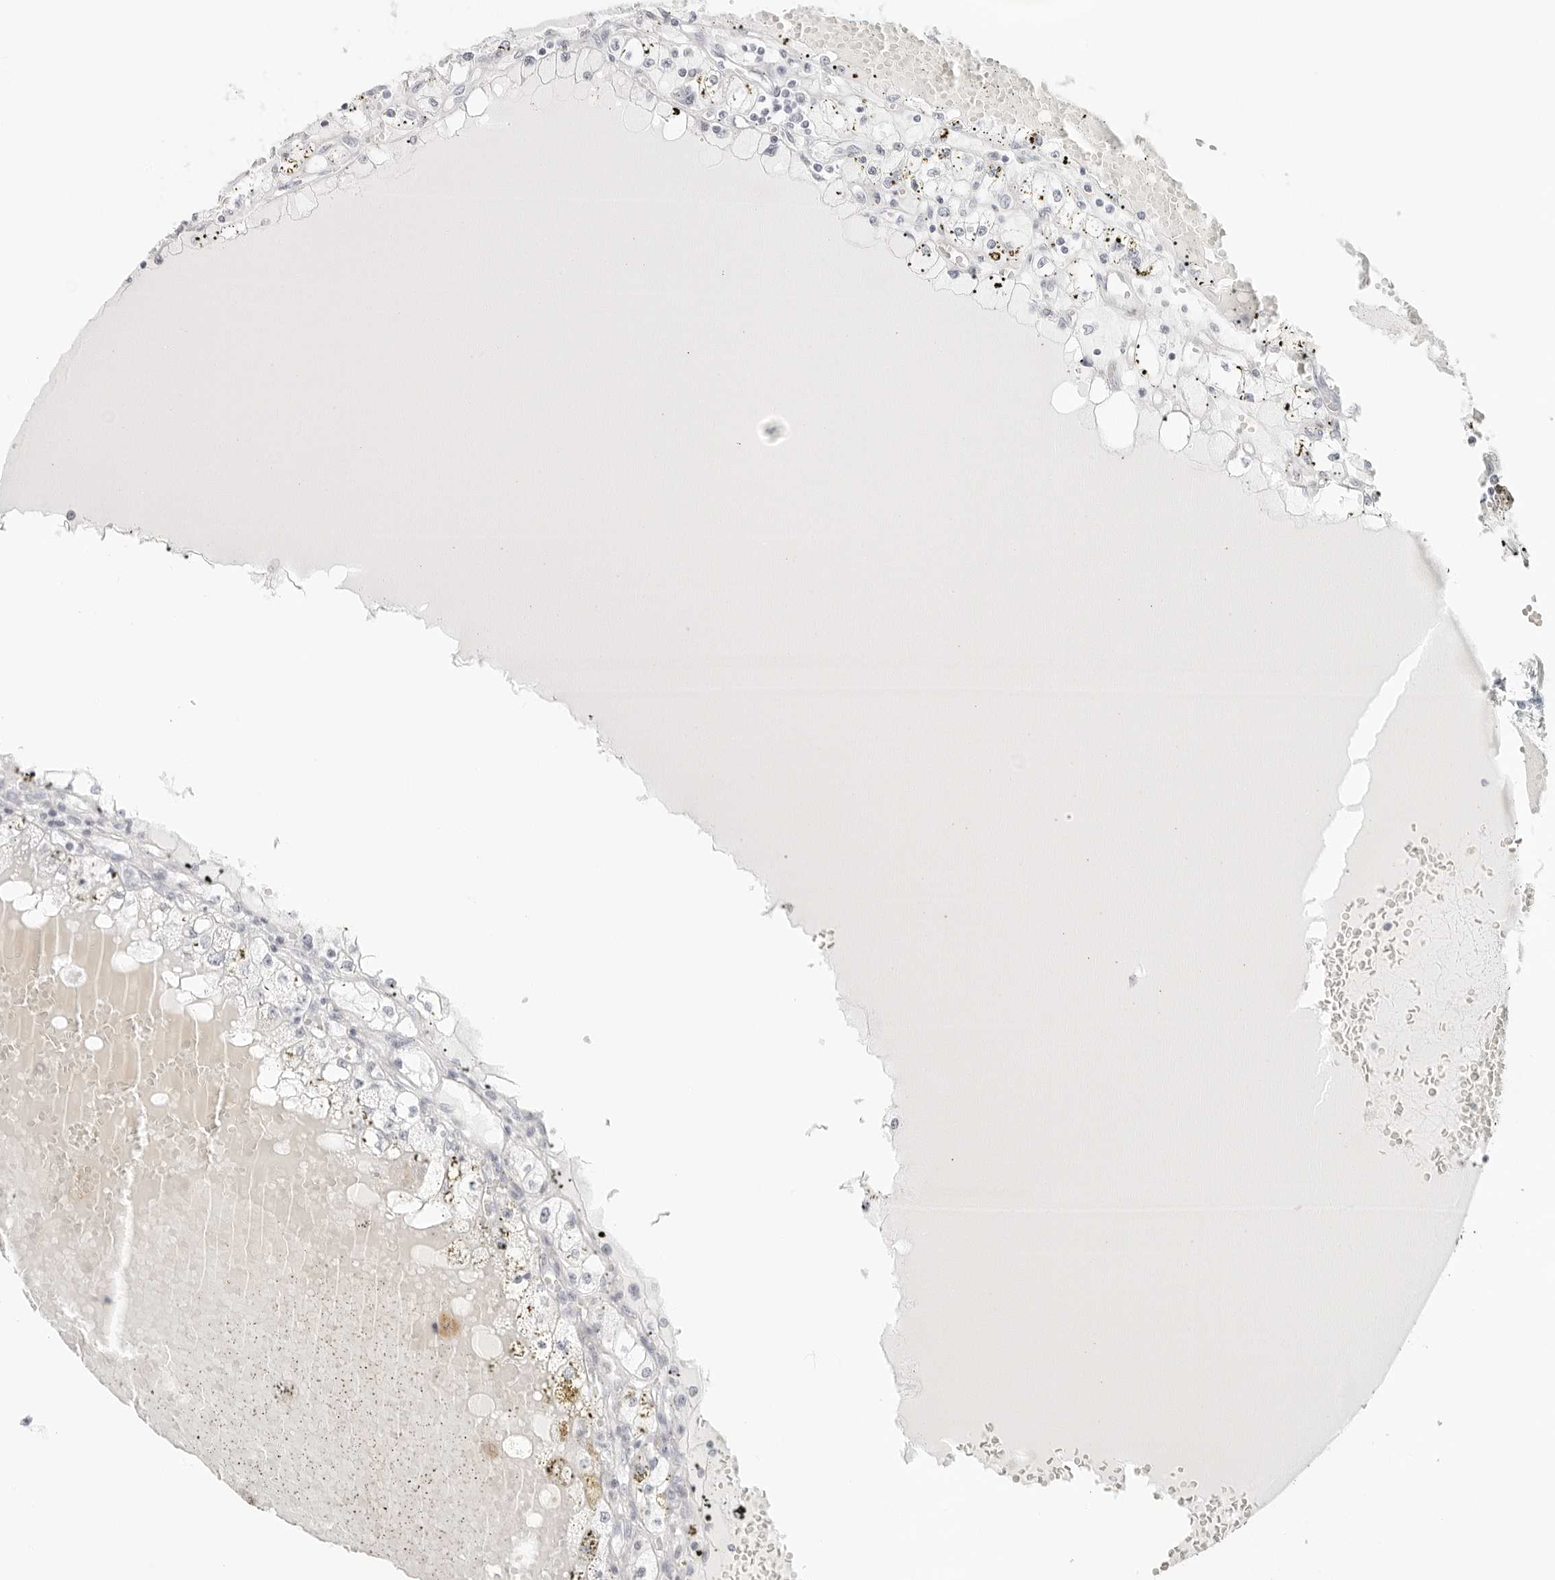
{"staining": {"intensity": "negative", "quantity": "none", "location": "none"}, "tissue": "renal cancer", "cell_type": "Tumor cells", "image_type": "cancer", "snomed": [{"axis": "morphology", "description": "Adenocarcinoma, NOS"}, {"axis": "topography", "description": "Kidney"}], "caption": "High power microscopy micrograph of an immunohistochemistry micrograph of renal adenocarcinoma, revealing no significant positivity in tumor cells. Brightfield microscopy of IHC stained with DAB (brown) and hematoxylin (blue), captured at high magnification.", "gene": "RPS6KC1", "patient": {"sex": "male", "age": 56}}